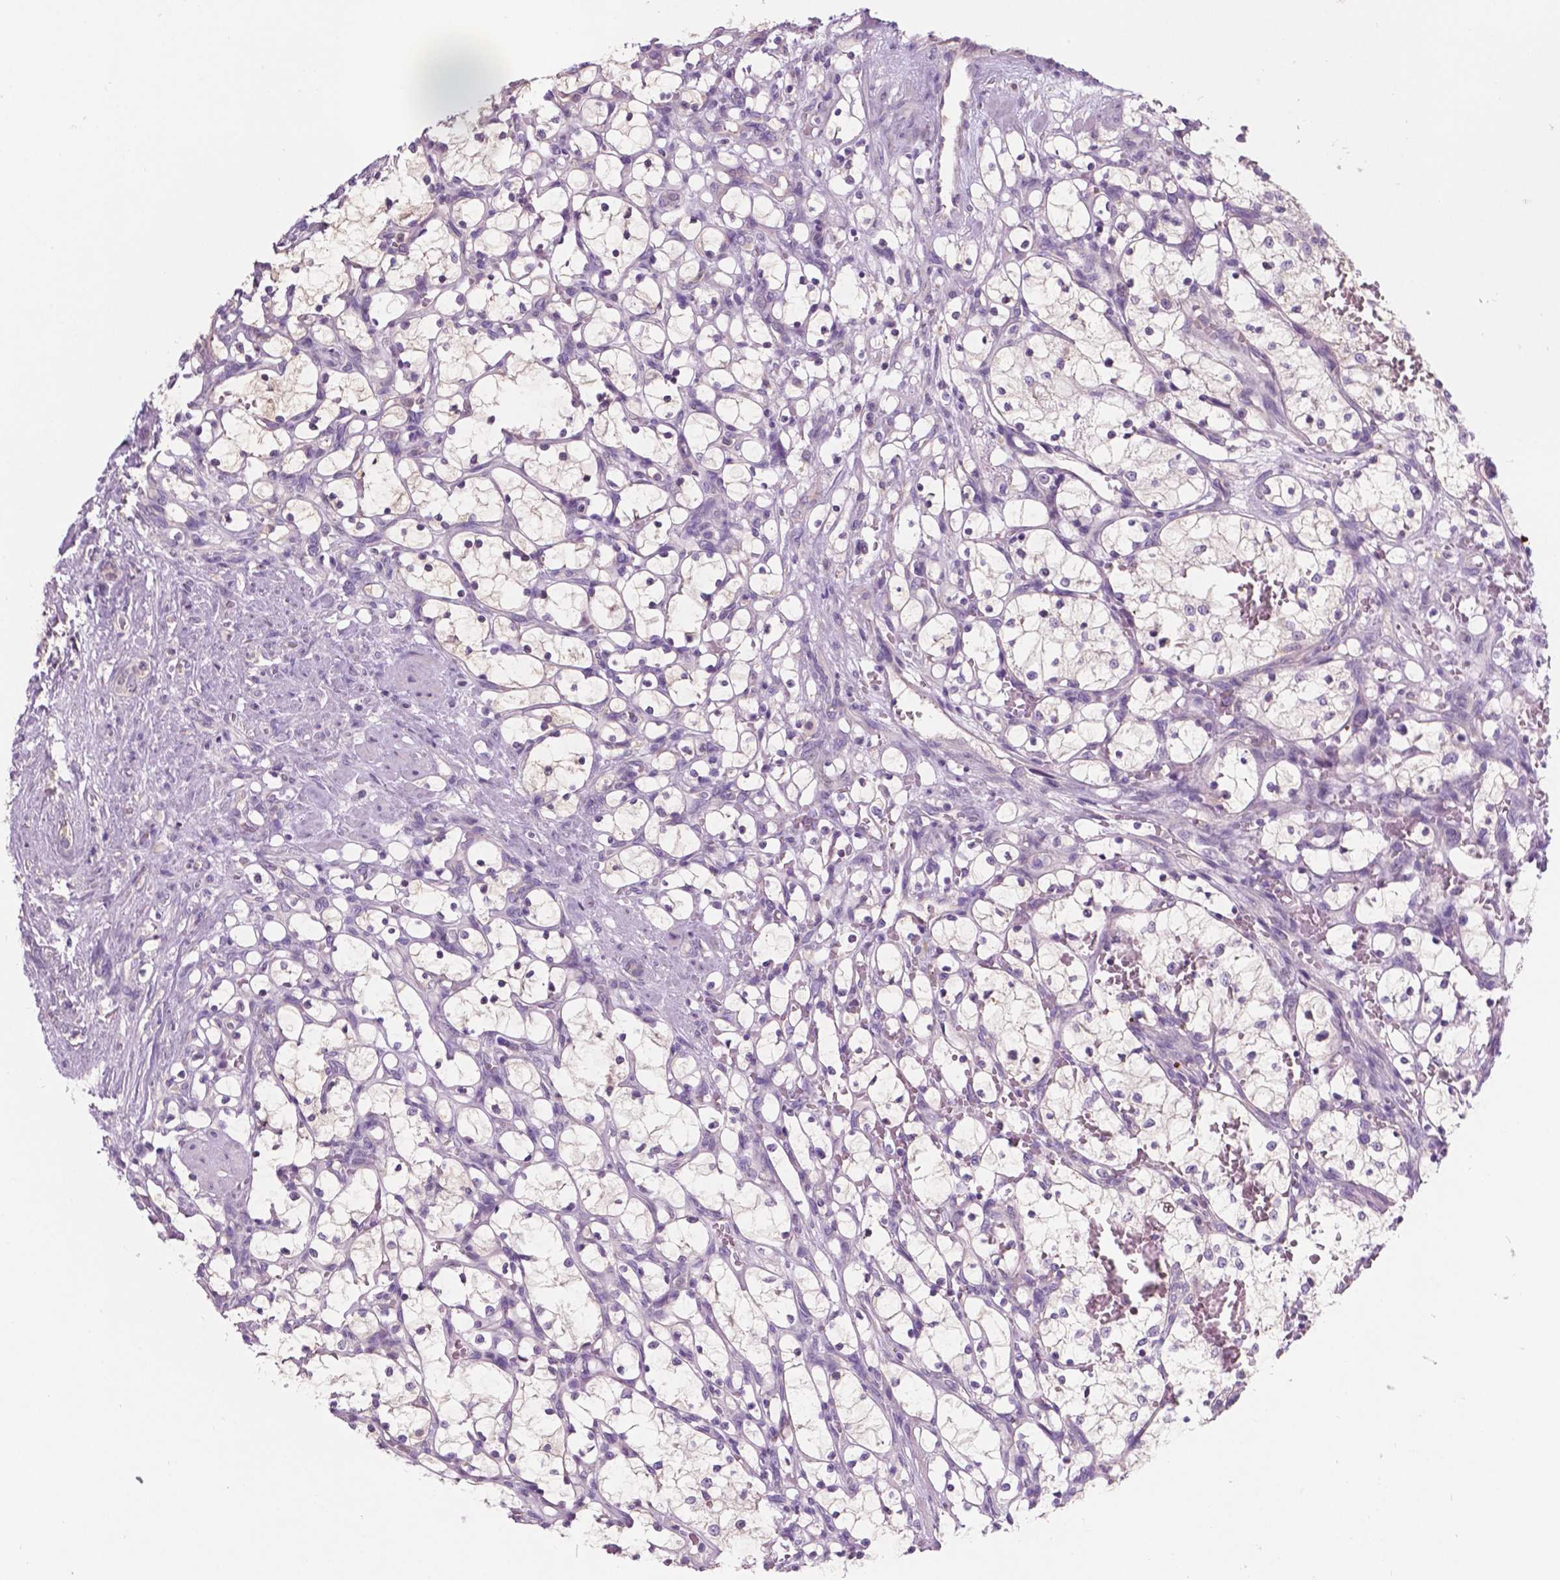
{"staining": {"intensity": "negative", "quantity": "none", "location": "none"}, "tissue": "renal cancer", "cell_type": "Tumor cells", "image_type": "cancer", "snomed": [{"axis": "morphology", "description": "Adenocarcinoma, NOS"}, {"axis": "topography", "description": "Kidney"}], "caption": "An image of human renal adenocarcinoma is negative for staining in tumor cells.", "gene": "SBSN", "patient": {"sex": "female", "age": 69}}